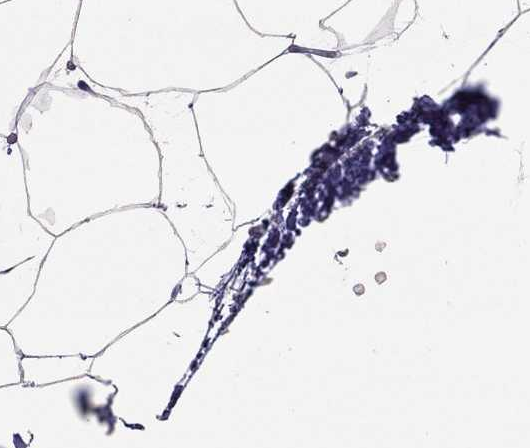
{"staining": {"intensity": "negative", "quantity": "none", "location": "none"}, "tissue": "adipose tissue", "cell_type": "Adipocytes", "image_type": "normal", "snomed": [{"axis": "morphology", "description": "Normal tissue, NOS"}, {"axis": "topography", "description": "Adipose tissue"}], "caption": "An image of adipose tissue stained for a protein reveals no brown staining in adipocytes.", "gene": "JHY", "patient": {"sex": "male", "age": 57}}